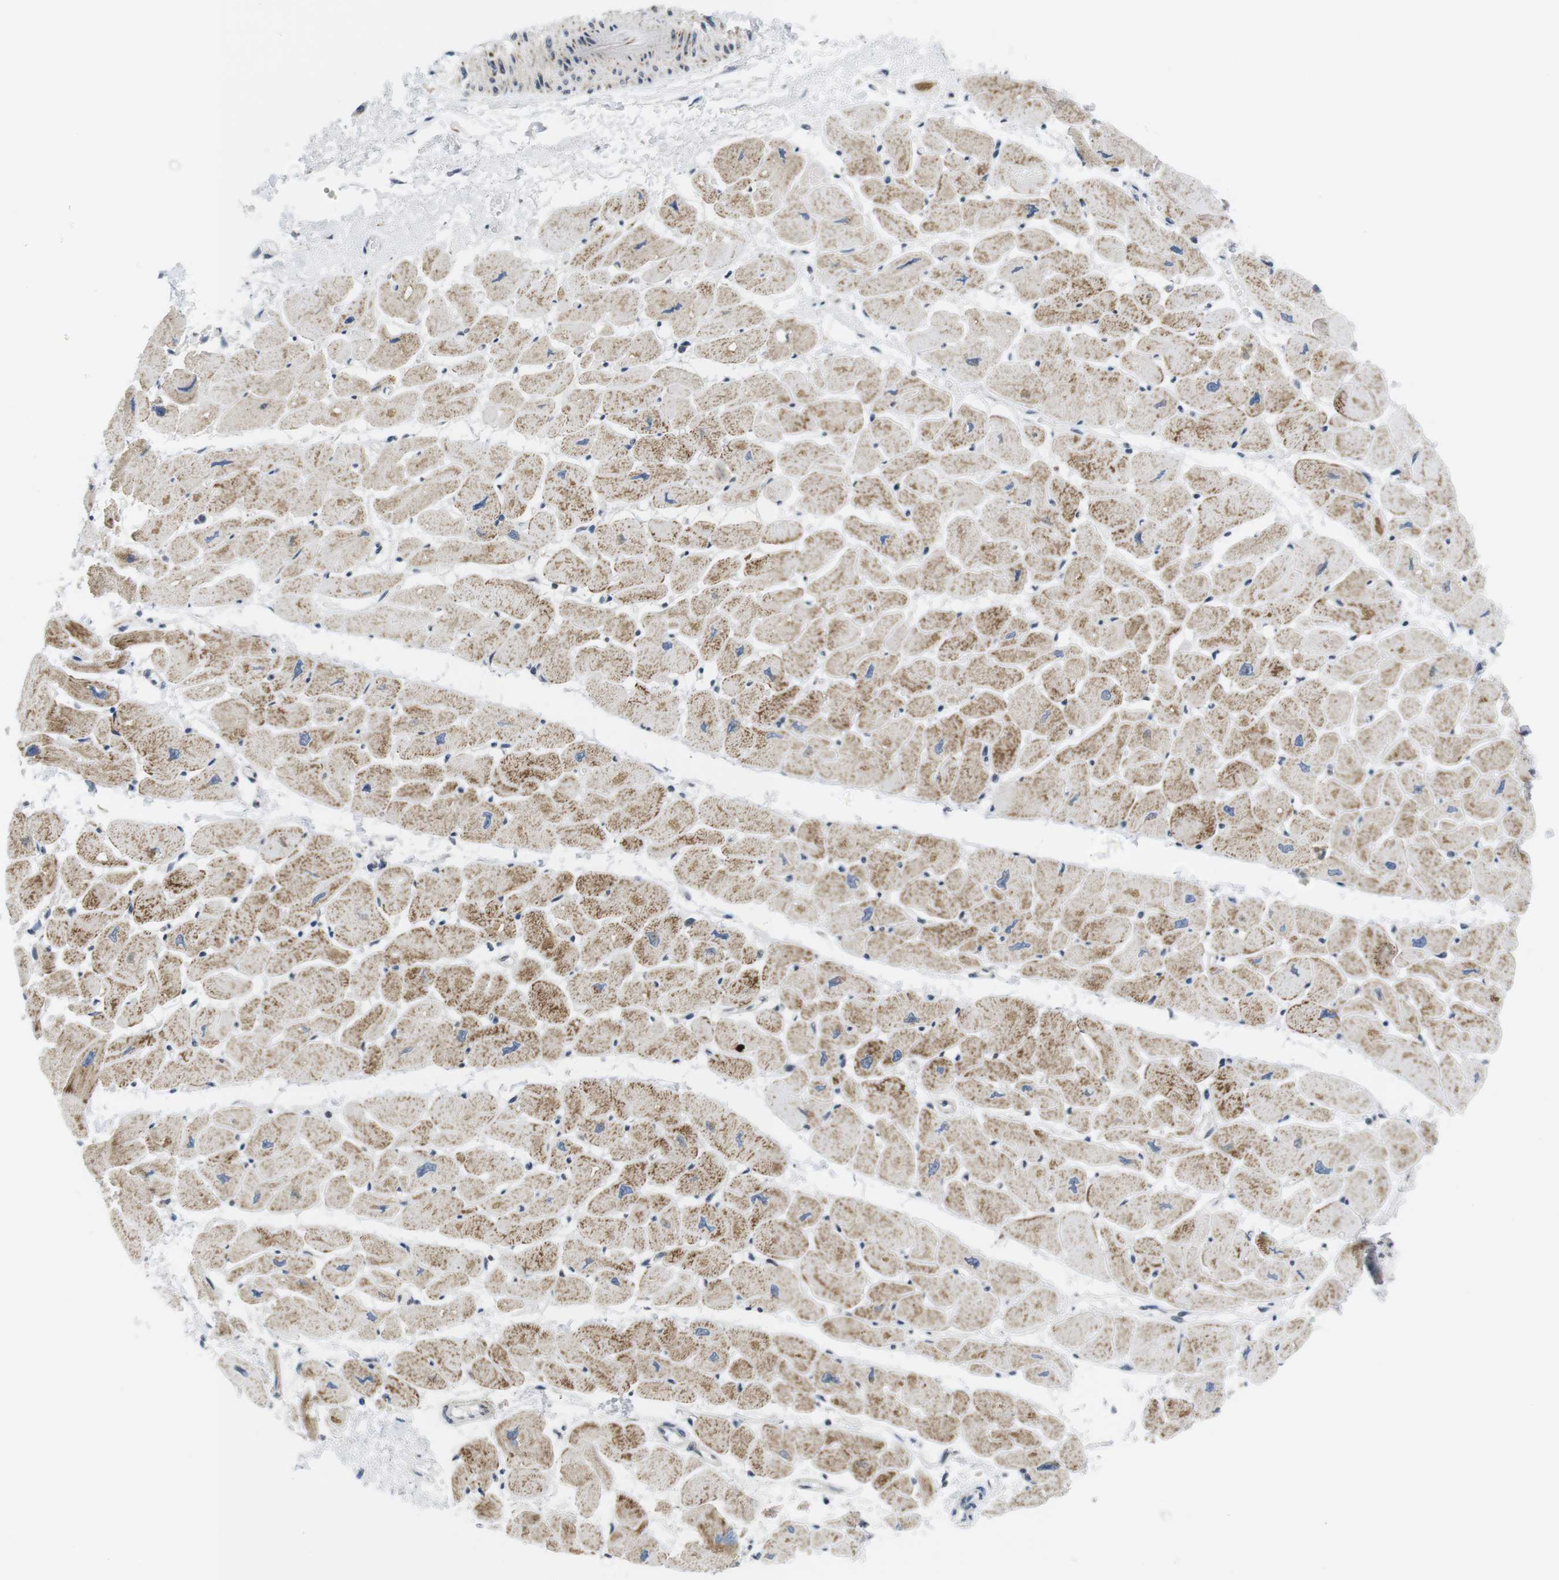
{"staining": {"intensity": "moderate", "quantity": ">75%", "location": "cytoplasmic/membranous"}, "tissue": "heart muscle", "cell_type": "Cardiomyocytes", "image_type": "normal", "snomed": [{"axis": "morphology", "description": "Normal tissue, NOS"}, {"axis": "topography", "description": "Heart"}], "caption": "Immunohistochemistry (IHC) of normal heart muscle reveals medium levels of moderate cytoplasmic/membranous staining in about >75% of cardiomyocytes. The staining was performed using DAB (3,3'-diaminobenzidine) to visualize the protein expression in brown, while the nuclei were stained in blue with hematoxylin (Magnification: 20x).", "gene": "BRD4", "patient": {"sex": "female", "age": 54}}